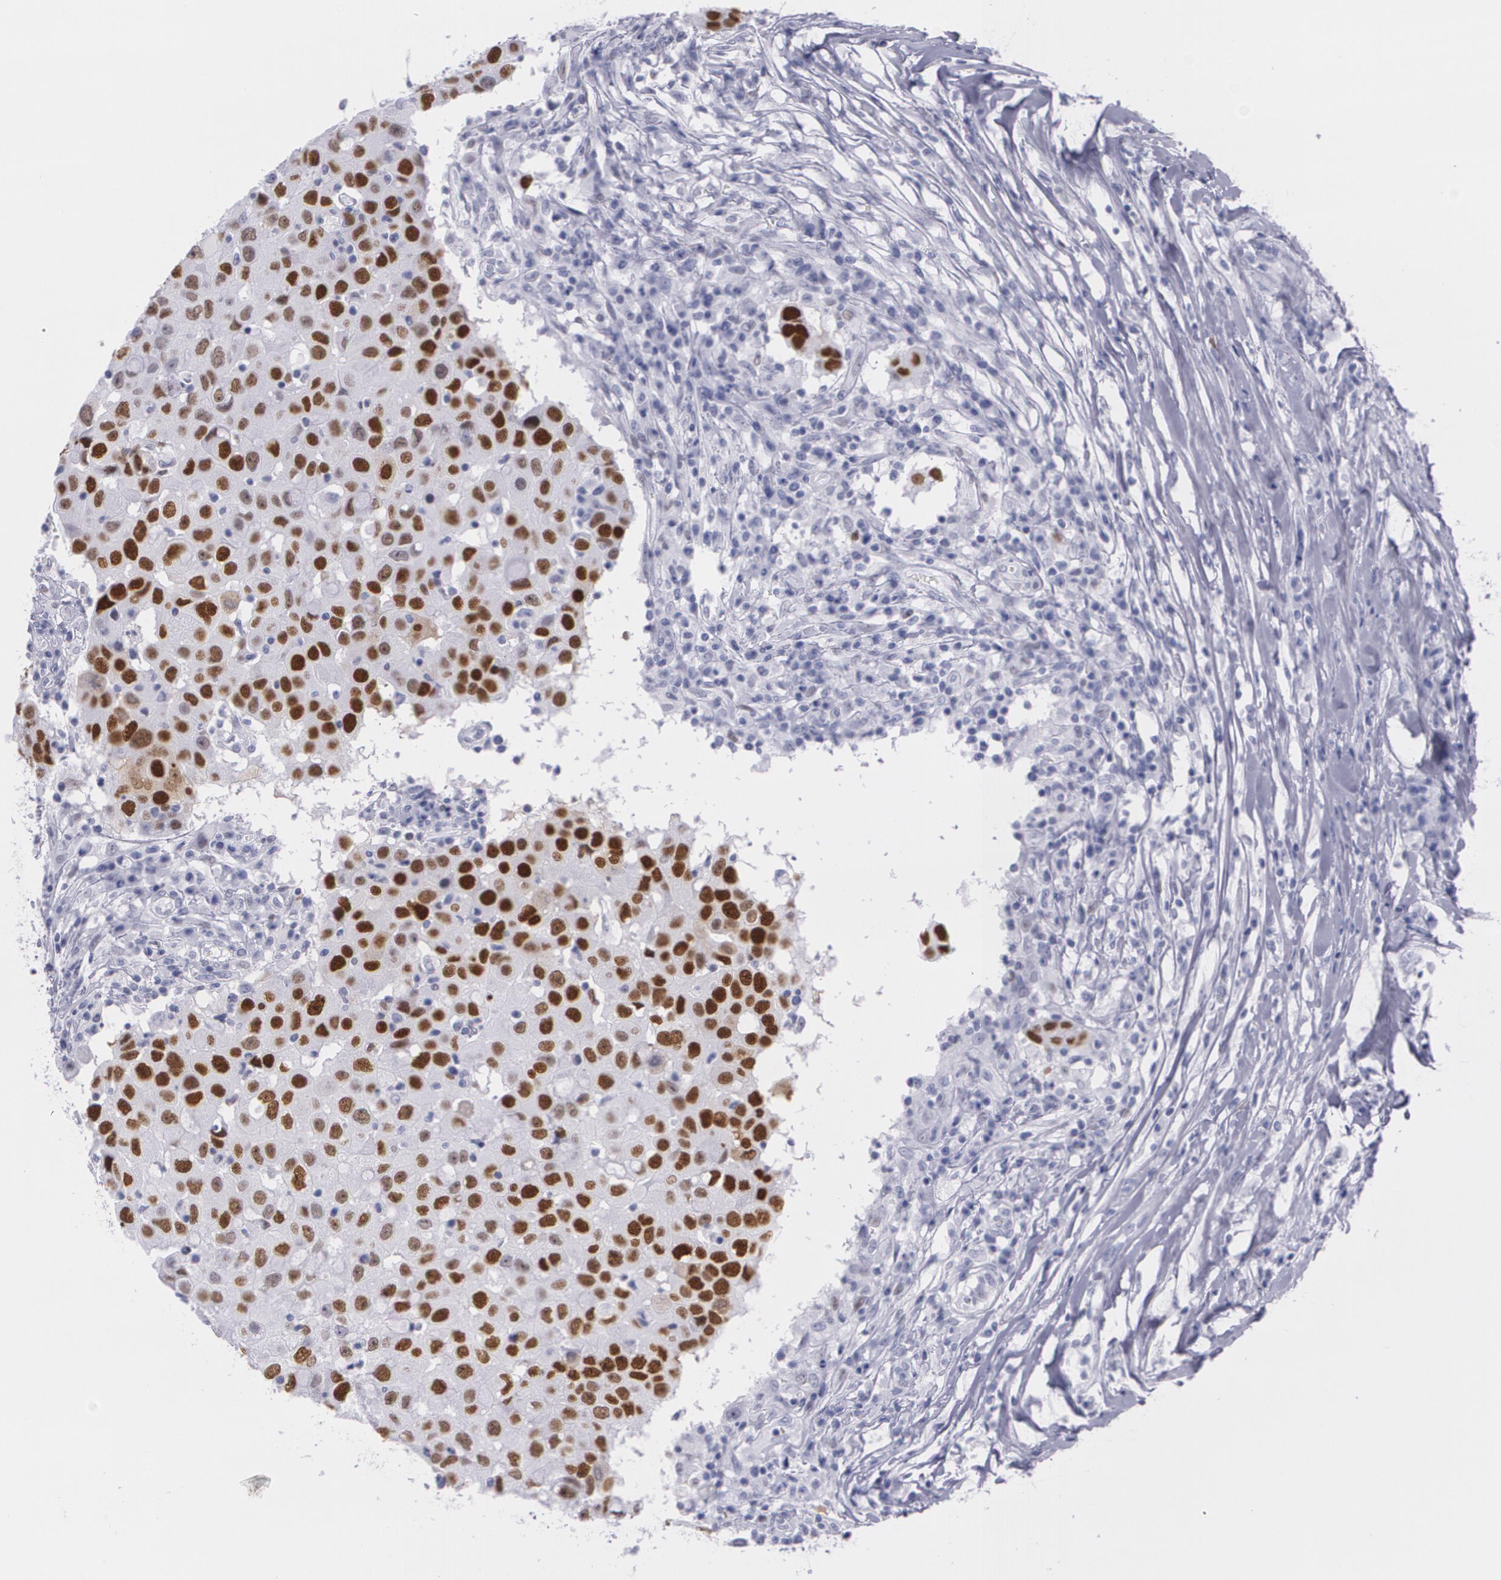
{"staining": {"intensity": "strong", "quantity": ">75%", "location": "nuclear"}, "tissue": "breast cancer", "cell_type": "Tumor cells", "image_type": "cancer", "snomed": [{"axis": "morphology", "description": "Duct carcinoma"}, {"axis": "topography", "description": "Breast"}], "caption": "Protein analysis of breast cancer tissue demonstrates strong nuclear positivity in about >75% of tumor cells.", "gene": "TP53", "patient": {"sex": "female", "age": 27}}